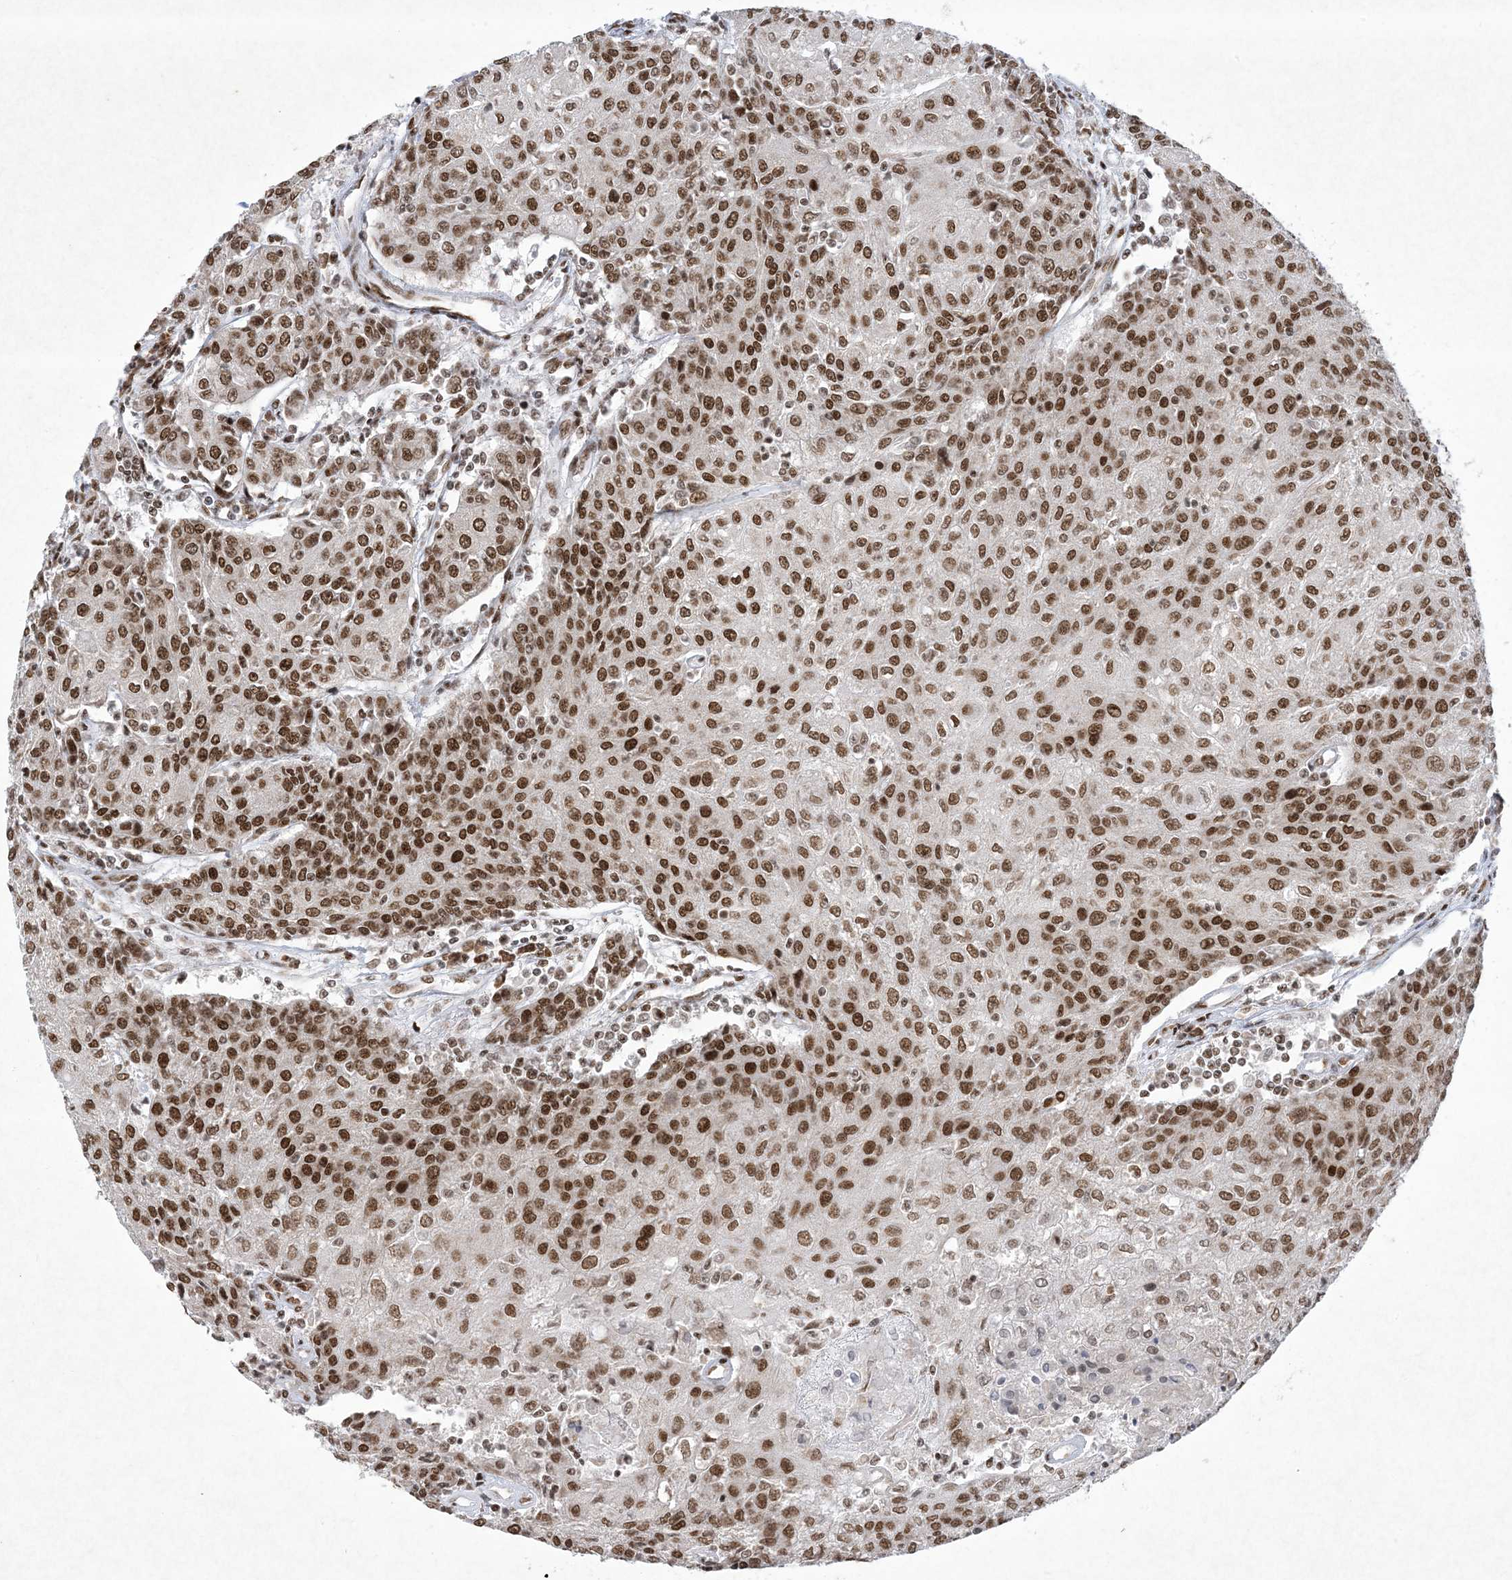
{"staining": {"intensity": "strong", "quantity": ">75%", "location": "nuclear"}, "tissue": "urothelial cancer", "cell_type": "Tumor cells", "image_type": "cancer", "snomed": [{"axis": "morphology", "description": "Urothelial carcinoma, High grade"}, {"axis": "topography", "description": "Urinary bladder"}], "caption": "High-magnification brightfield microscopy of urothelial carcinoma (high-grade) stained with DAB (3,3'-diaminobenzidine) (brown) and counterstained with hematoxylin (blue). tumor cells exhibit strong nuclear expression is seen in about>75% of cells.", "gene": "PKNOX2", "patient": {"sex": "female", "age": 85}}